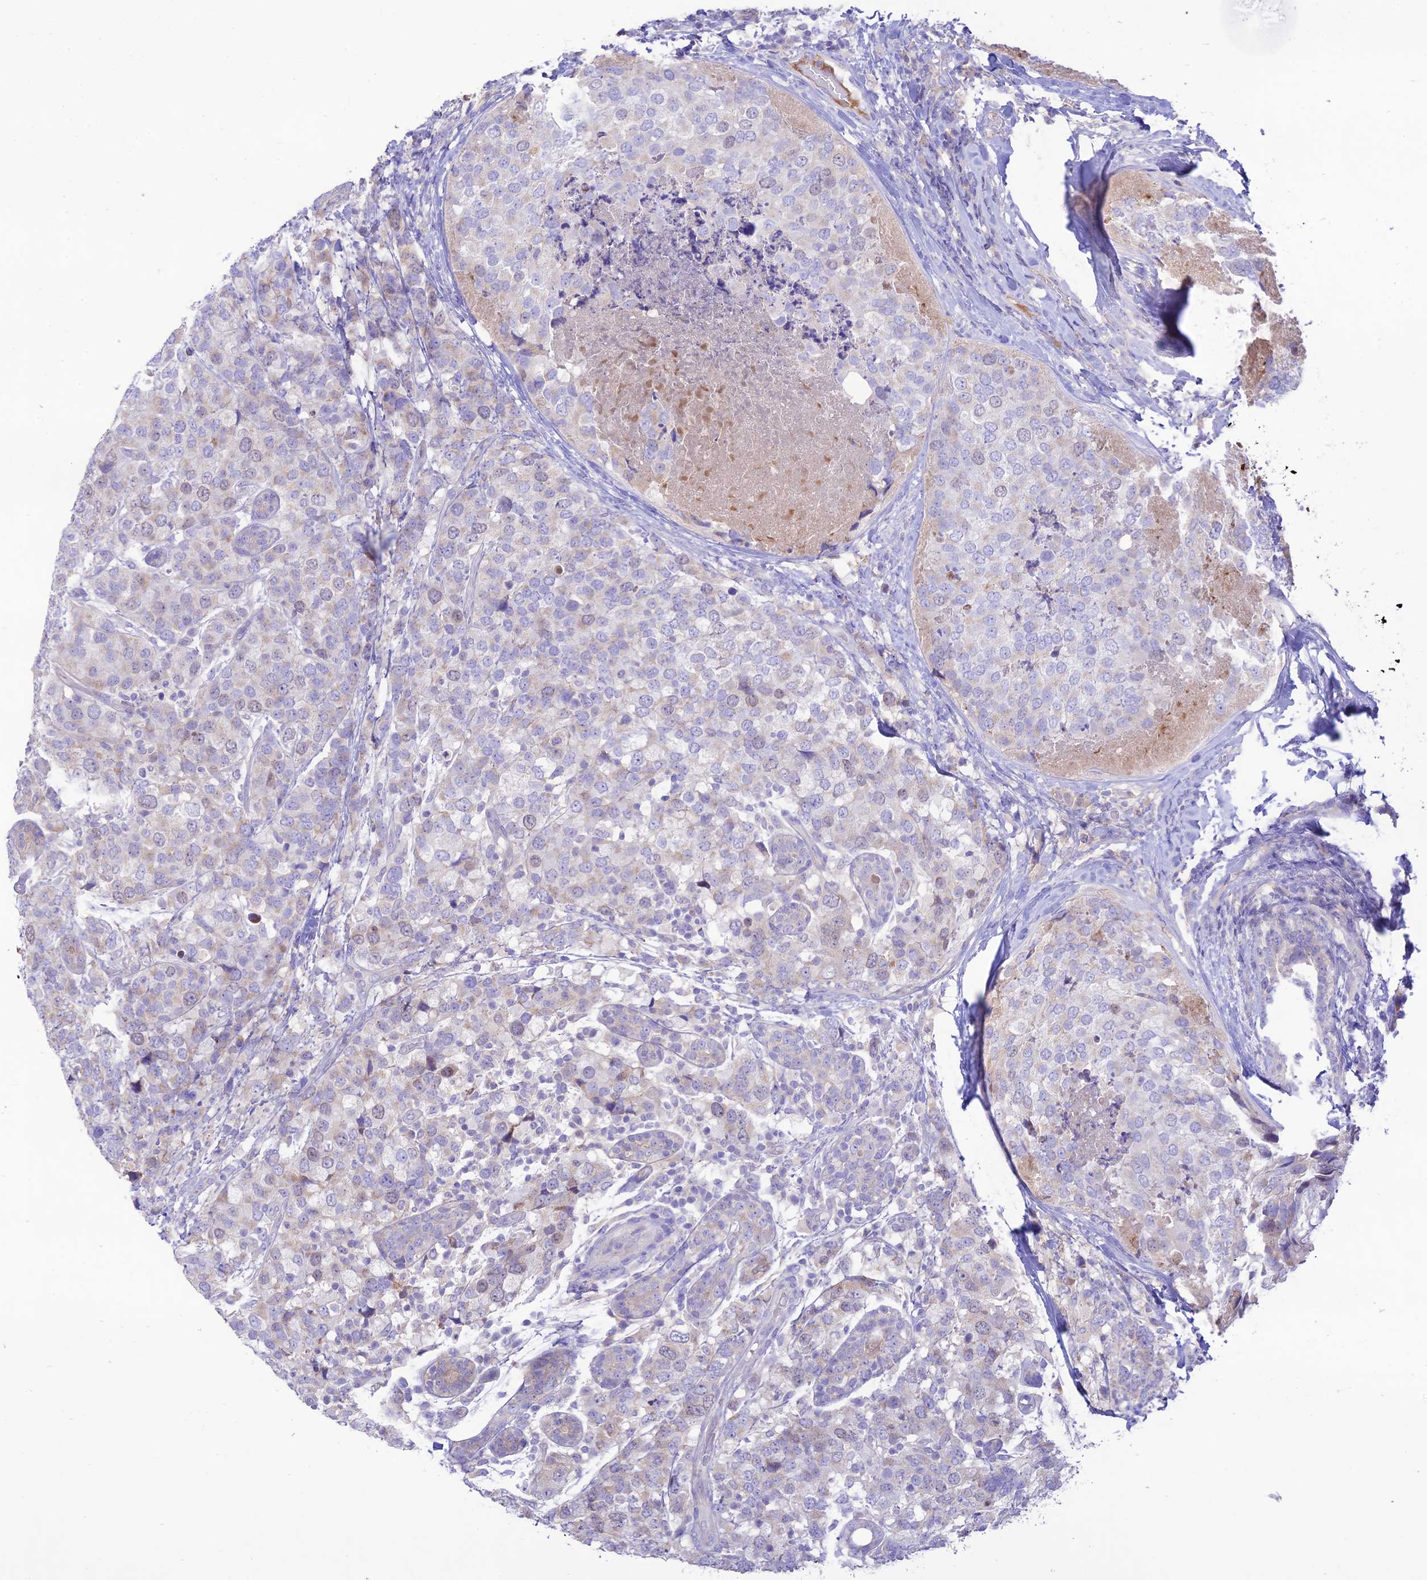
{"staining": {"intensity": "weak", "quantity": "<25%", "location": "cytoplasmic/membranous,nuclear"}, "tissue": "breast cancer", "cell_type": "Tumor cells", "image_type": "cancer", "snomed": [{"axis": "morphology", "description": "Lobular carcinoma"}, {"axis": "topography", "description": "Breast"}], "caption": "Protein analysis of lobular carcinoma (breast) displays no significant positivity in tumor cells.", "gene": "NLRP9", "patient": {"sex": "female", "age": 59}}